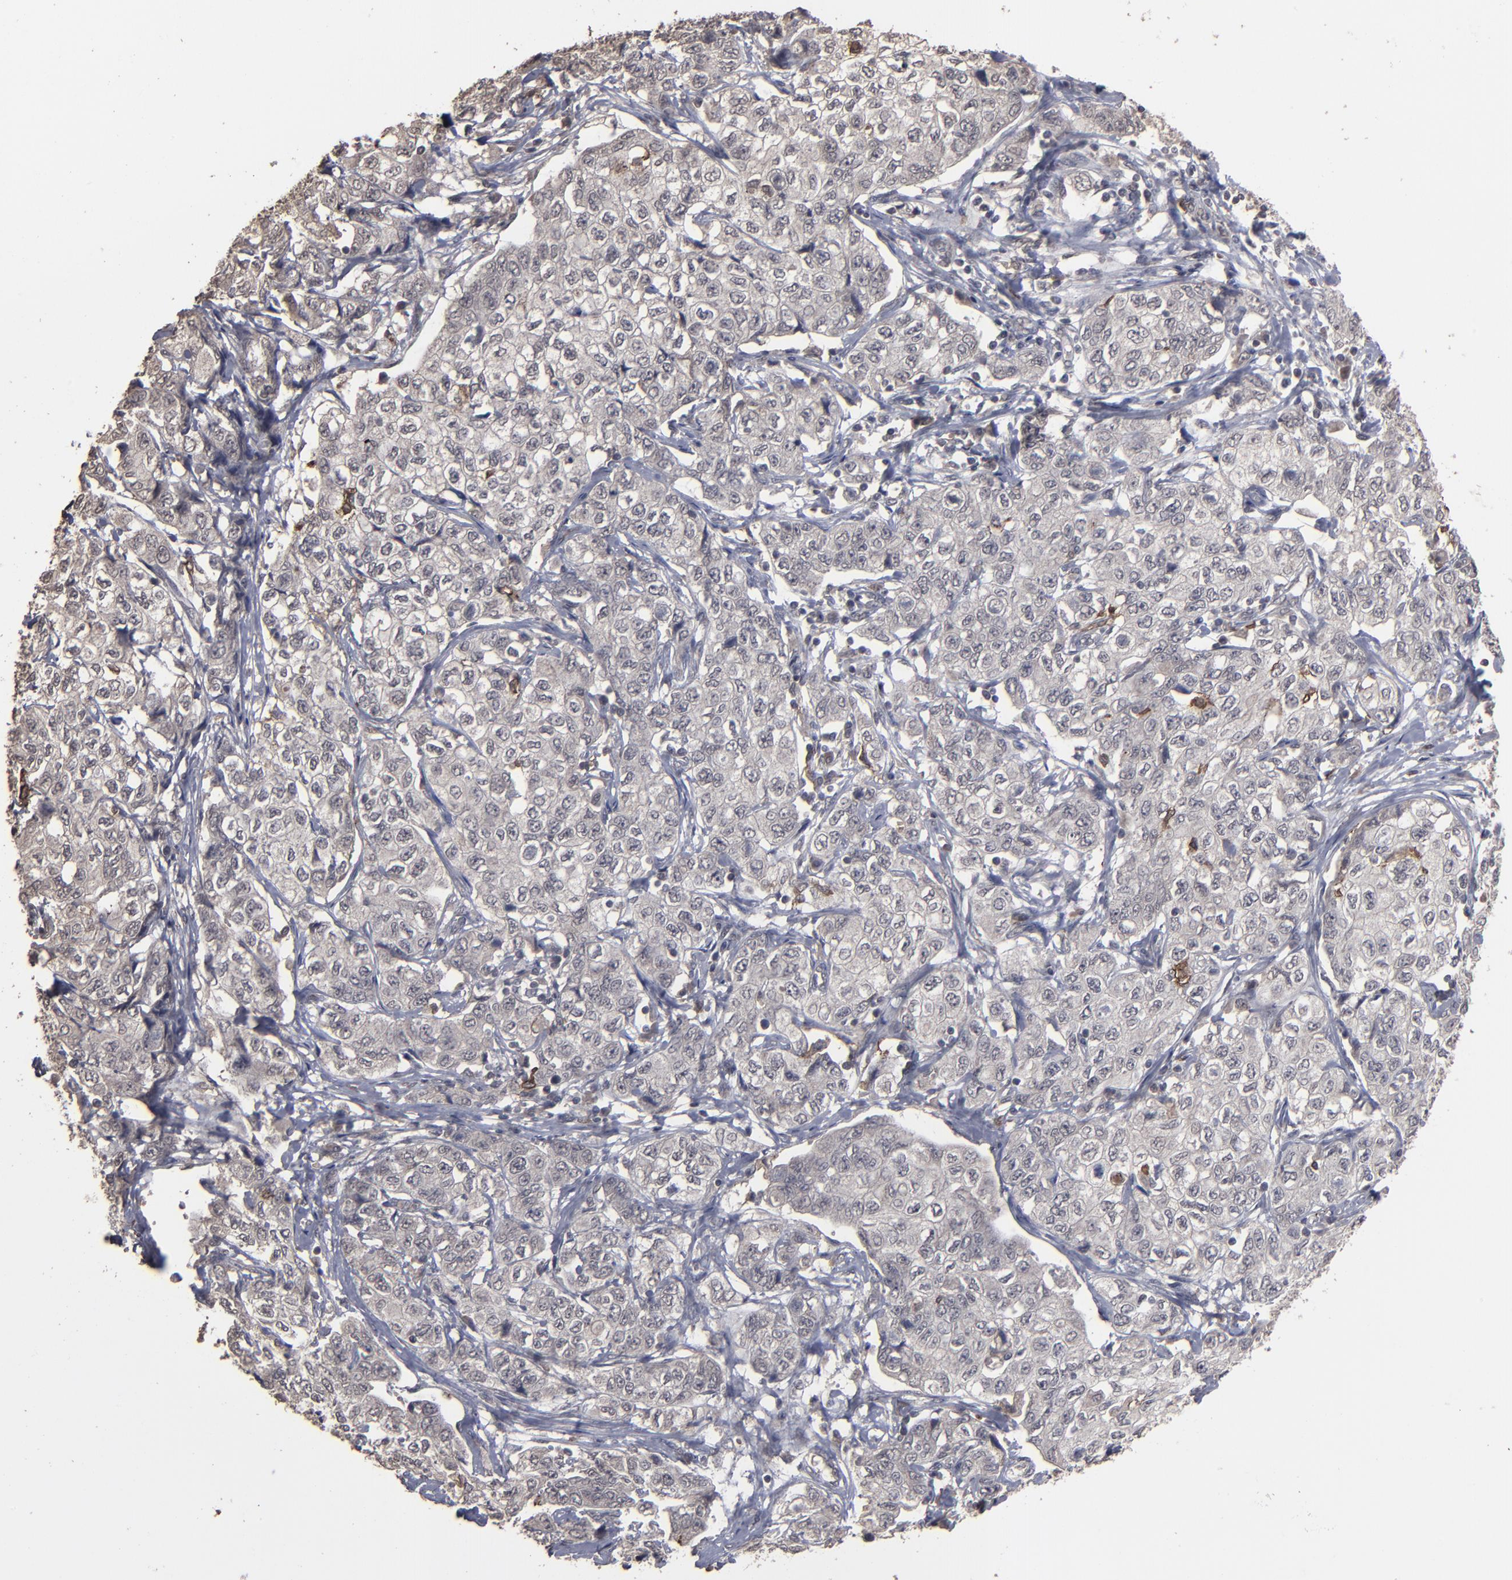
{"staining": {"intensity": "weak", "quantity": "25%-75%", "location": "cytoplasmic/membranous"}, "tissue": "stomach cancer", "cell_type": "Tumor cells", "image_type": "cancer", "snomed": [{"axis": "morphology", "description": "Adenocarcinoma, NOS"}, {"axis": "topography", "description": "Stomach"}], "caption": "Protein analysis of stomach cancer tissue reveals weak cytoplasmic/membranous staining in approximately 25%-75% of tumor cells. (DAB IHC with brightfield microscopy, high magnification).", "gene": "SLC22A17", "patient": {"sex": "male", "age": 48}}